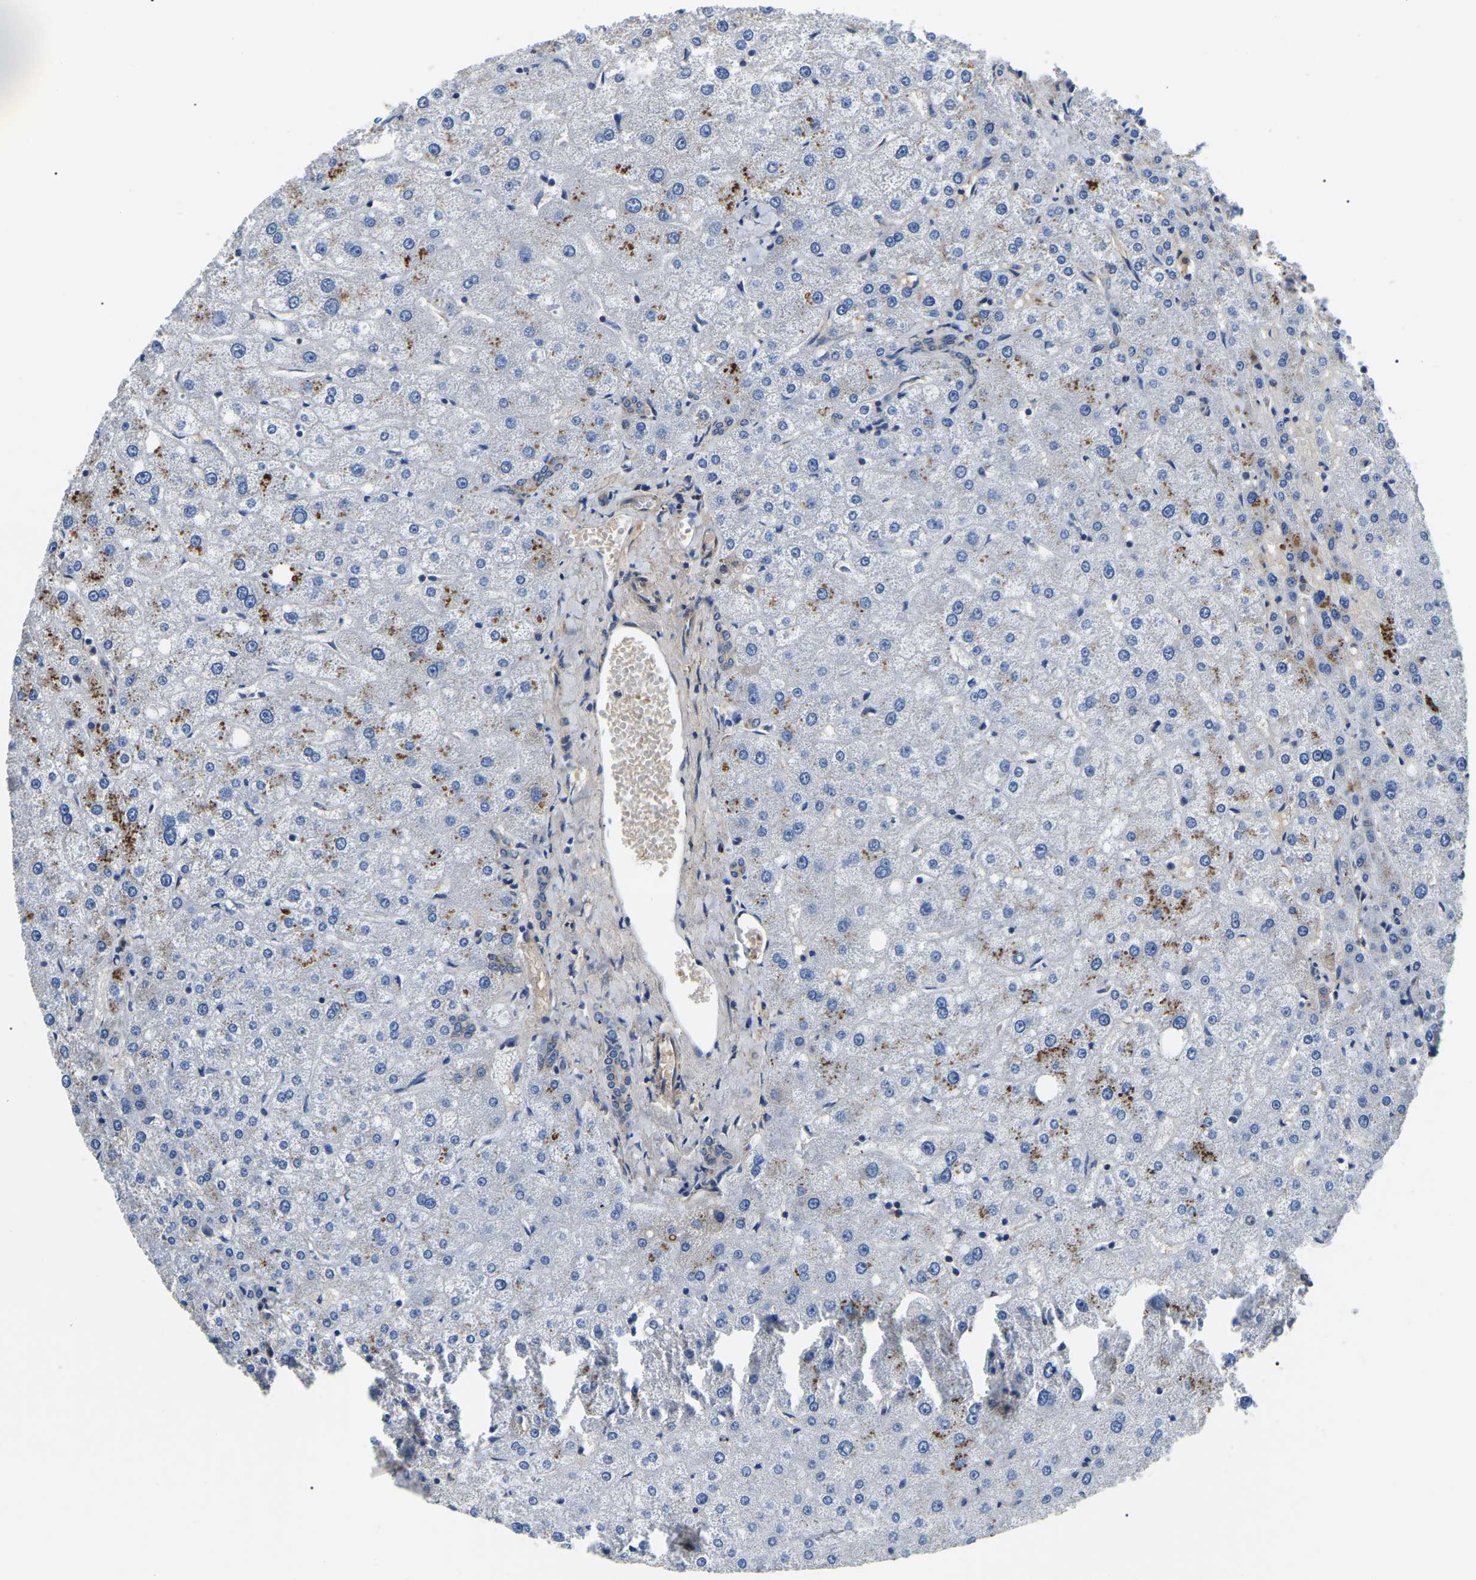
{"staining": {"intensity": "weak", "quantity": ">75%", "location": "cytoplasmic/membranous"}, "tissue": "liver", "cell_type": "Cholangiocytes", "image_type": "normal", "snomed": [{"axis": "morphology", "description": "Normal tissue, NOS"}, {"axis": "topography", "description": "Liver"}], "caption": "This photomicrograph displays IHC staining of normal liver, with low weak cytoplasmic/membranous staining in about >75% of cholangiocytes.", "gene": "PPM1E", "patient": {"sex": "male", "age": 73}}